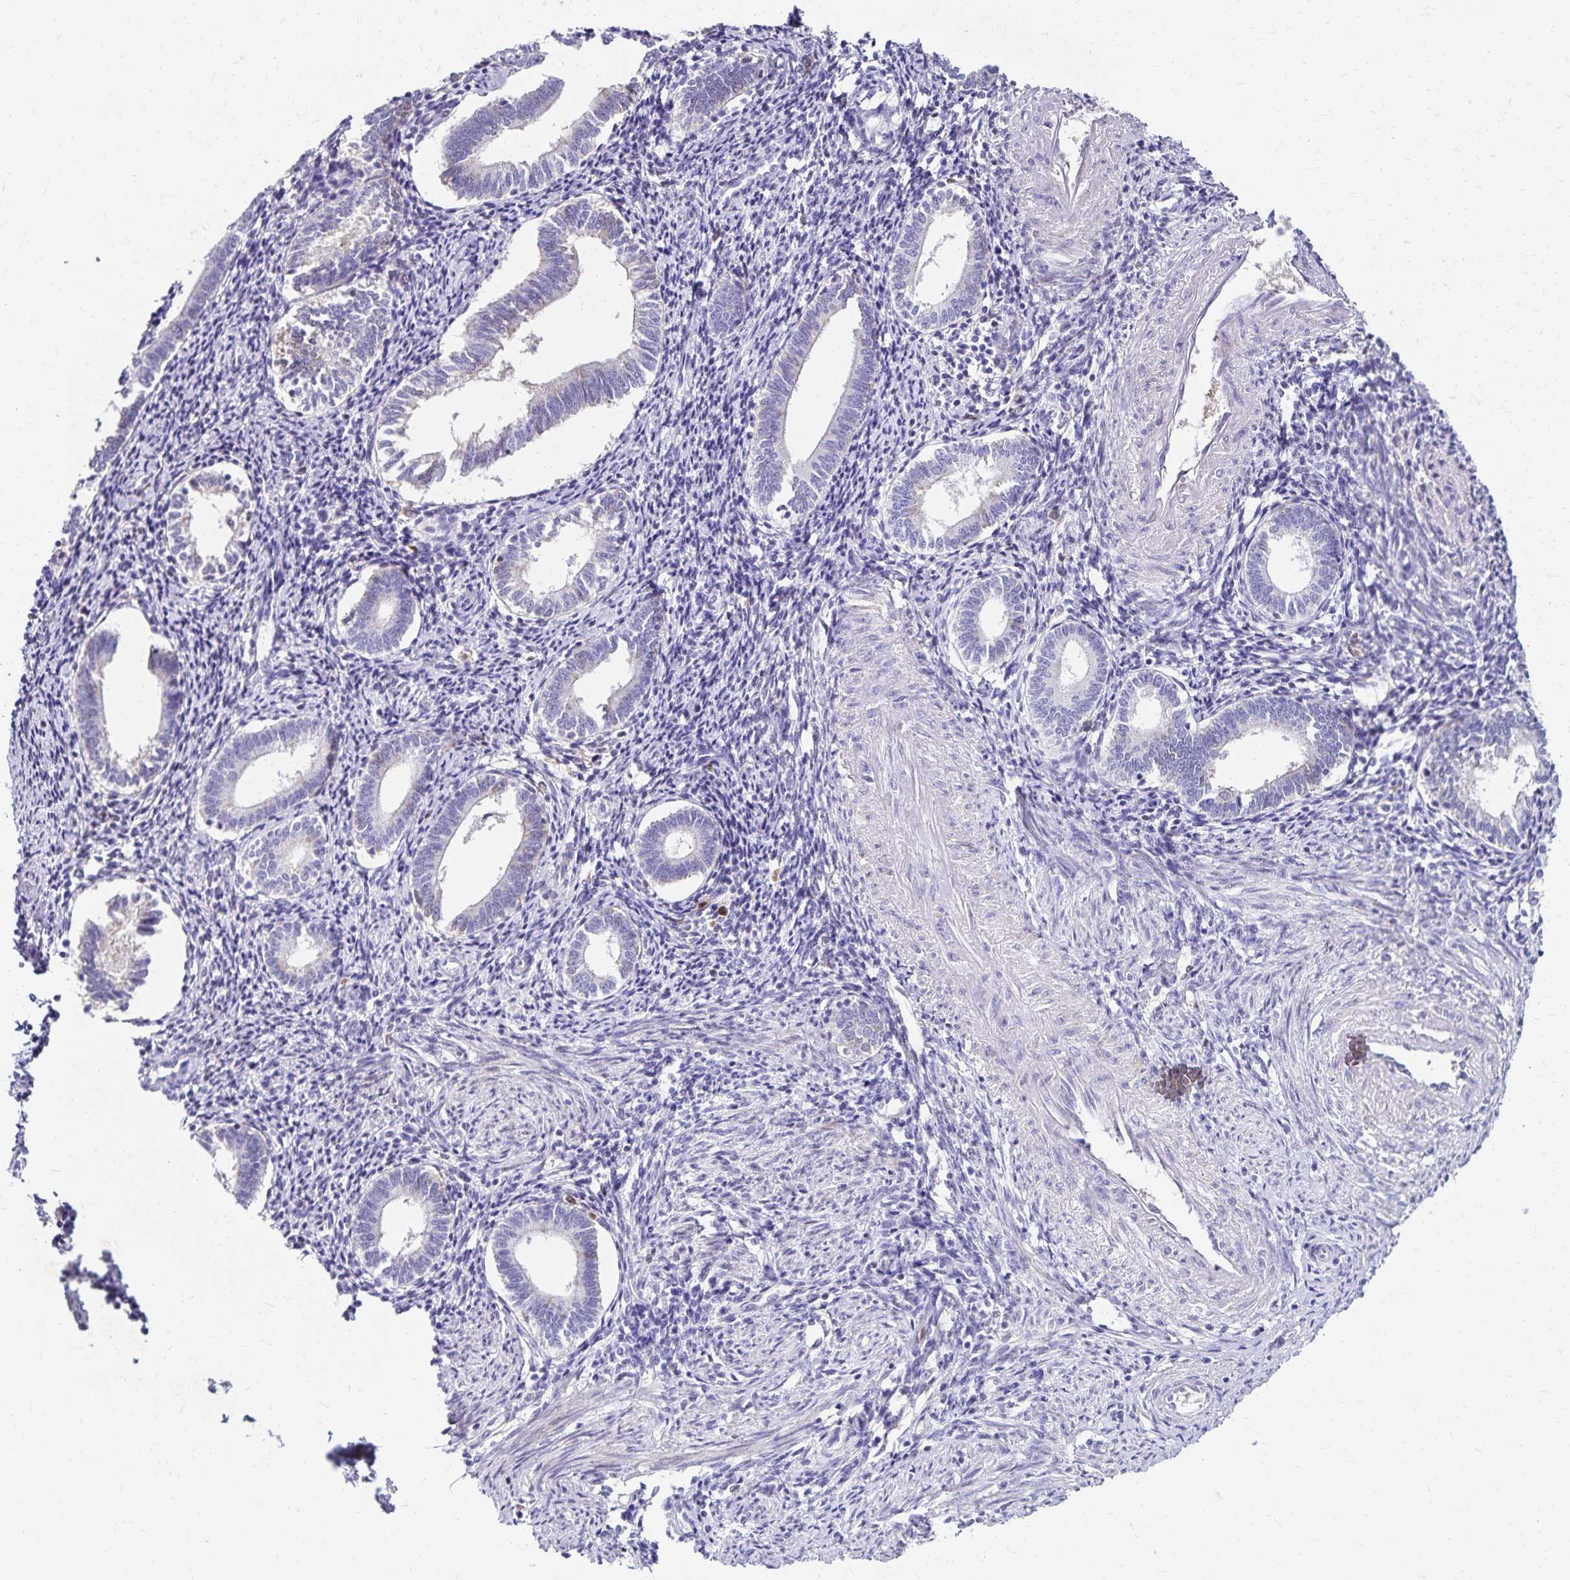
{"staining": {"intensity": "negative", "quantity": "none", "location": "none"}, "tissue": "endometrium", "cell_type": "Cells in endometrial stroma", "image_type": "normal", "snomed": [{"axis": "morphology", "description": "Normal tissue, NOS"}, {"axis": "topography", "description": "Endometrium"}], "caption": "Immunohistochemical staining of benign endometrium displays no significant staining in cells in endometrial stroma. (Immunohistochemistry, brightfield microscopy, high magnification).", "gene": "PAX5", "patient": {"sex": "female", "age": 41}}